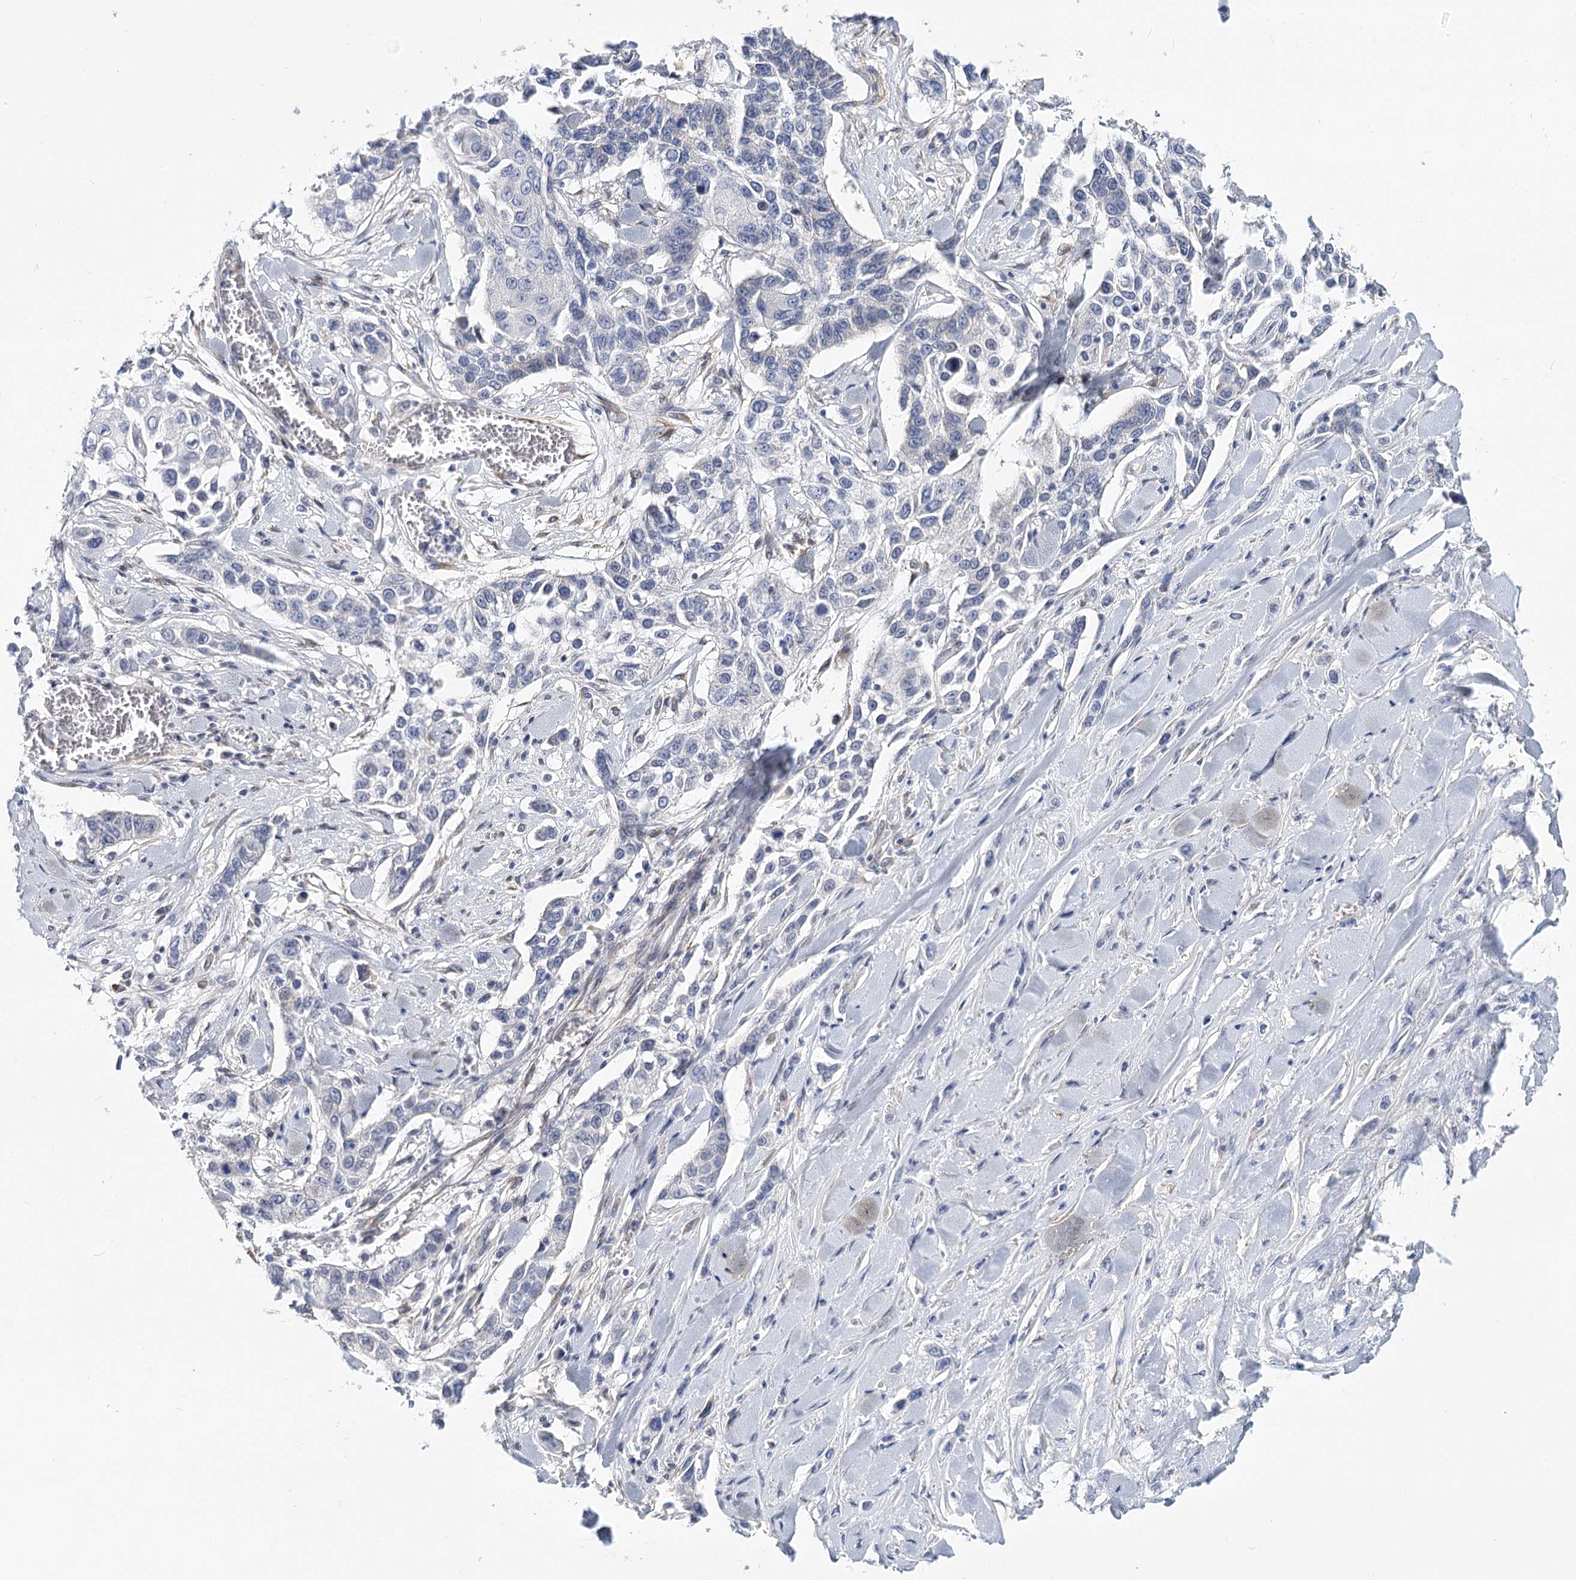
{"staining": {"intensity": "negative", "quantity": "none", "location": "none"}, "tissue": "lung cancer", "cell_type": "Tumor cells", "image_type": "cancer", "snomed": [{"axis": "morphology", "description": "Squamous cell carcinoma, NOS"}, {"axis": "topography", "description": "Lung"}], "caption": "High magnification brightfield microscopy of lung squamous cell carcinoma stained with DAB (3,3'-diaminobenzidine) (brown) and counterstained with hematoxylin (blue): tumor cells show no significant staining.", "gene": "TEX12", "patient": {"sex": "male", "age": 71}}